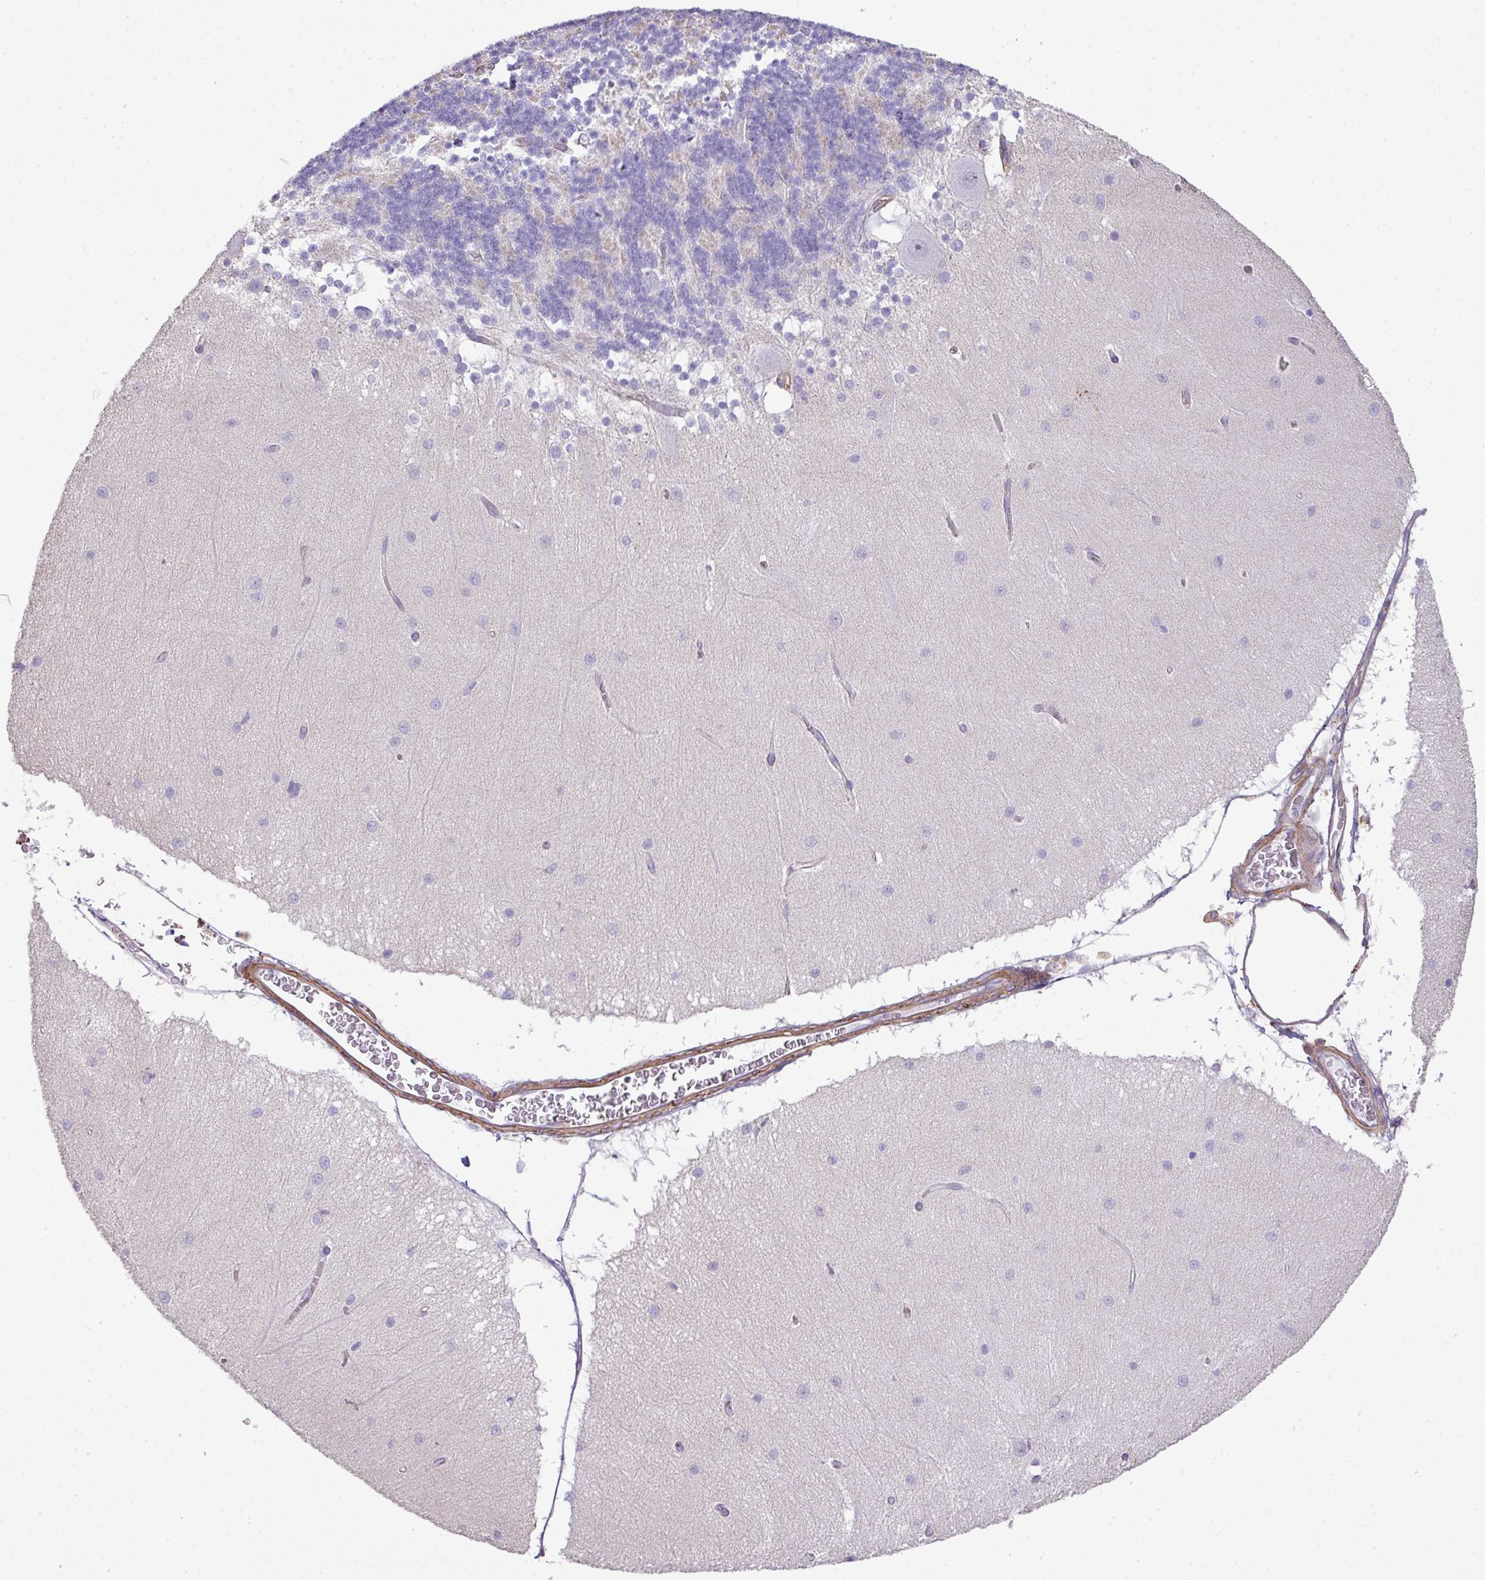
{"staining": {"intensity": "negative", "quantity": "none", "location": "none"}, "tissue": "cerebellum", "cell_type": "Cells in granular layer", "image_type": "normal", "snomed": [{"axis": "morphology", "description": "Normal tissue, NOS"}, {"axis": "topography", "description": "Cerebellum"}], "caption": "Image shows no significant protein positivity in cells in granular layer of normal cerebellum. The staining was performed using DAB (3,3'-diaminobenzidine) to visualize the protein expression in brown, while the nuclei were stained in blue with hematoxylin (Magnification: 20x).", "gene": "LRRC41", "patient": {"sex": "female", "age": 54}}